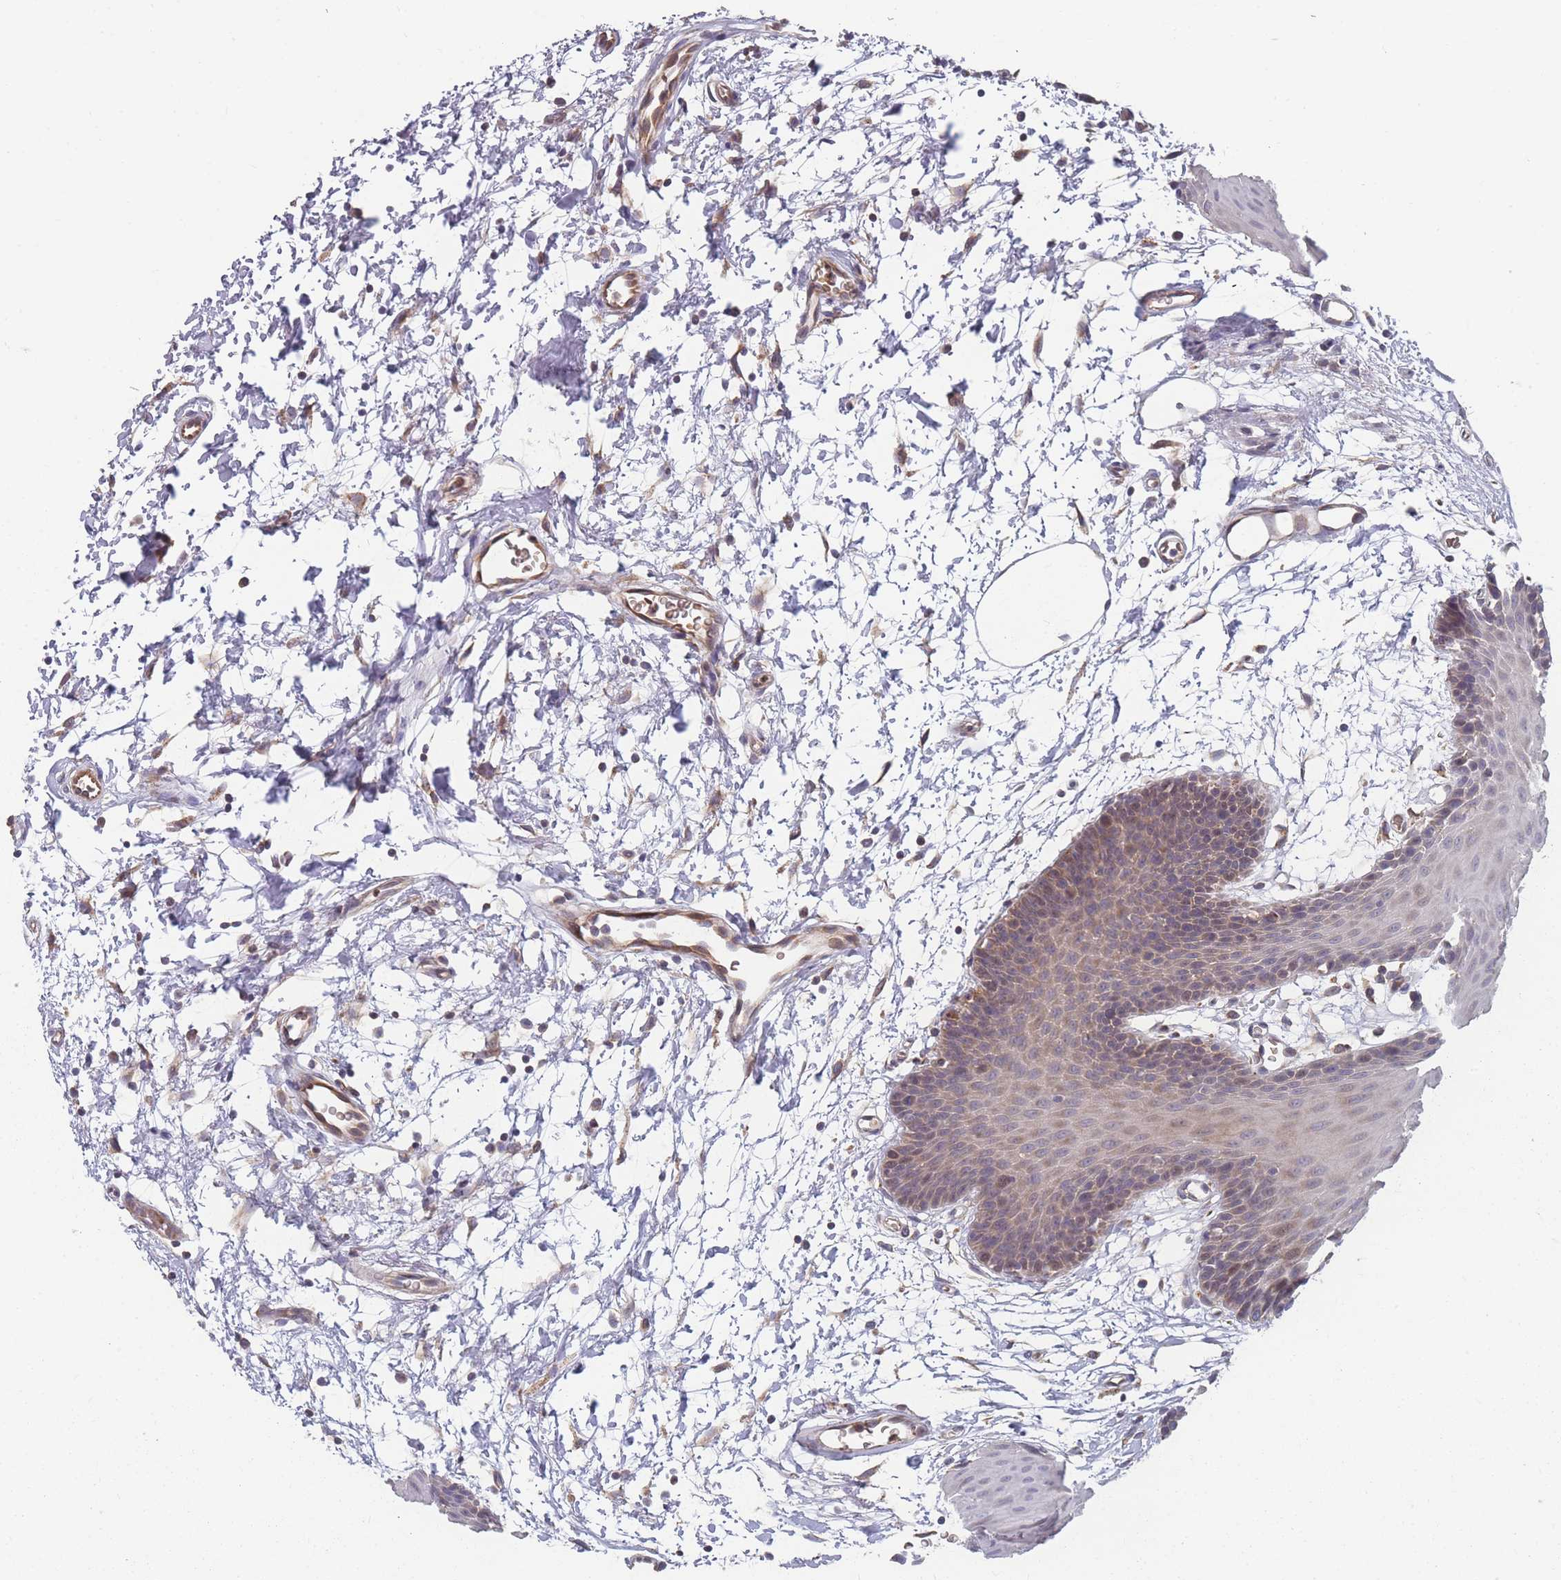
{"staining": {"intensity": "weak", "quantity": "25%-75%", "location": "cytoplasmic/membranous"}, "tissue": "oral mucosa", "cell_type": "Squamous epithelial cells", "image_type": "normal", "snomed": [{"axis": "morphology", "description": "Normal tissue, NOS"}, {"axis": "topography", "description": "Skeletal muscle"}, {"axis": "topography", "description": "Oral tissue"}, {"axis": "topography", "description": "Salivary gland"}, {"axis": "topography", "description": "Peripheral nerve tissue"}], "caption": "Immunohistochemistry (IHC) micrograph of unremarkable oral mucosa: human oral mucosa stained using immunohistochemistry (IHC) displays low levels of weak protein expression localized specifically in the cytoplasmic/membranous of squamous epithelial cells, appearing as a cytoplasmic/membranous brown color.", "gene": "SLC35B4", "patient": {"sex": "male", "age": 54}}